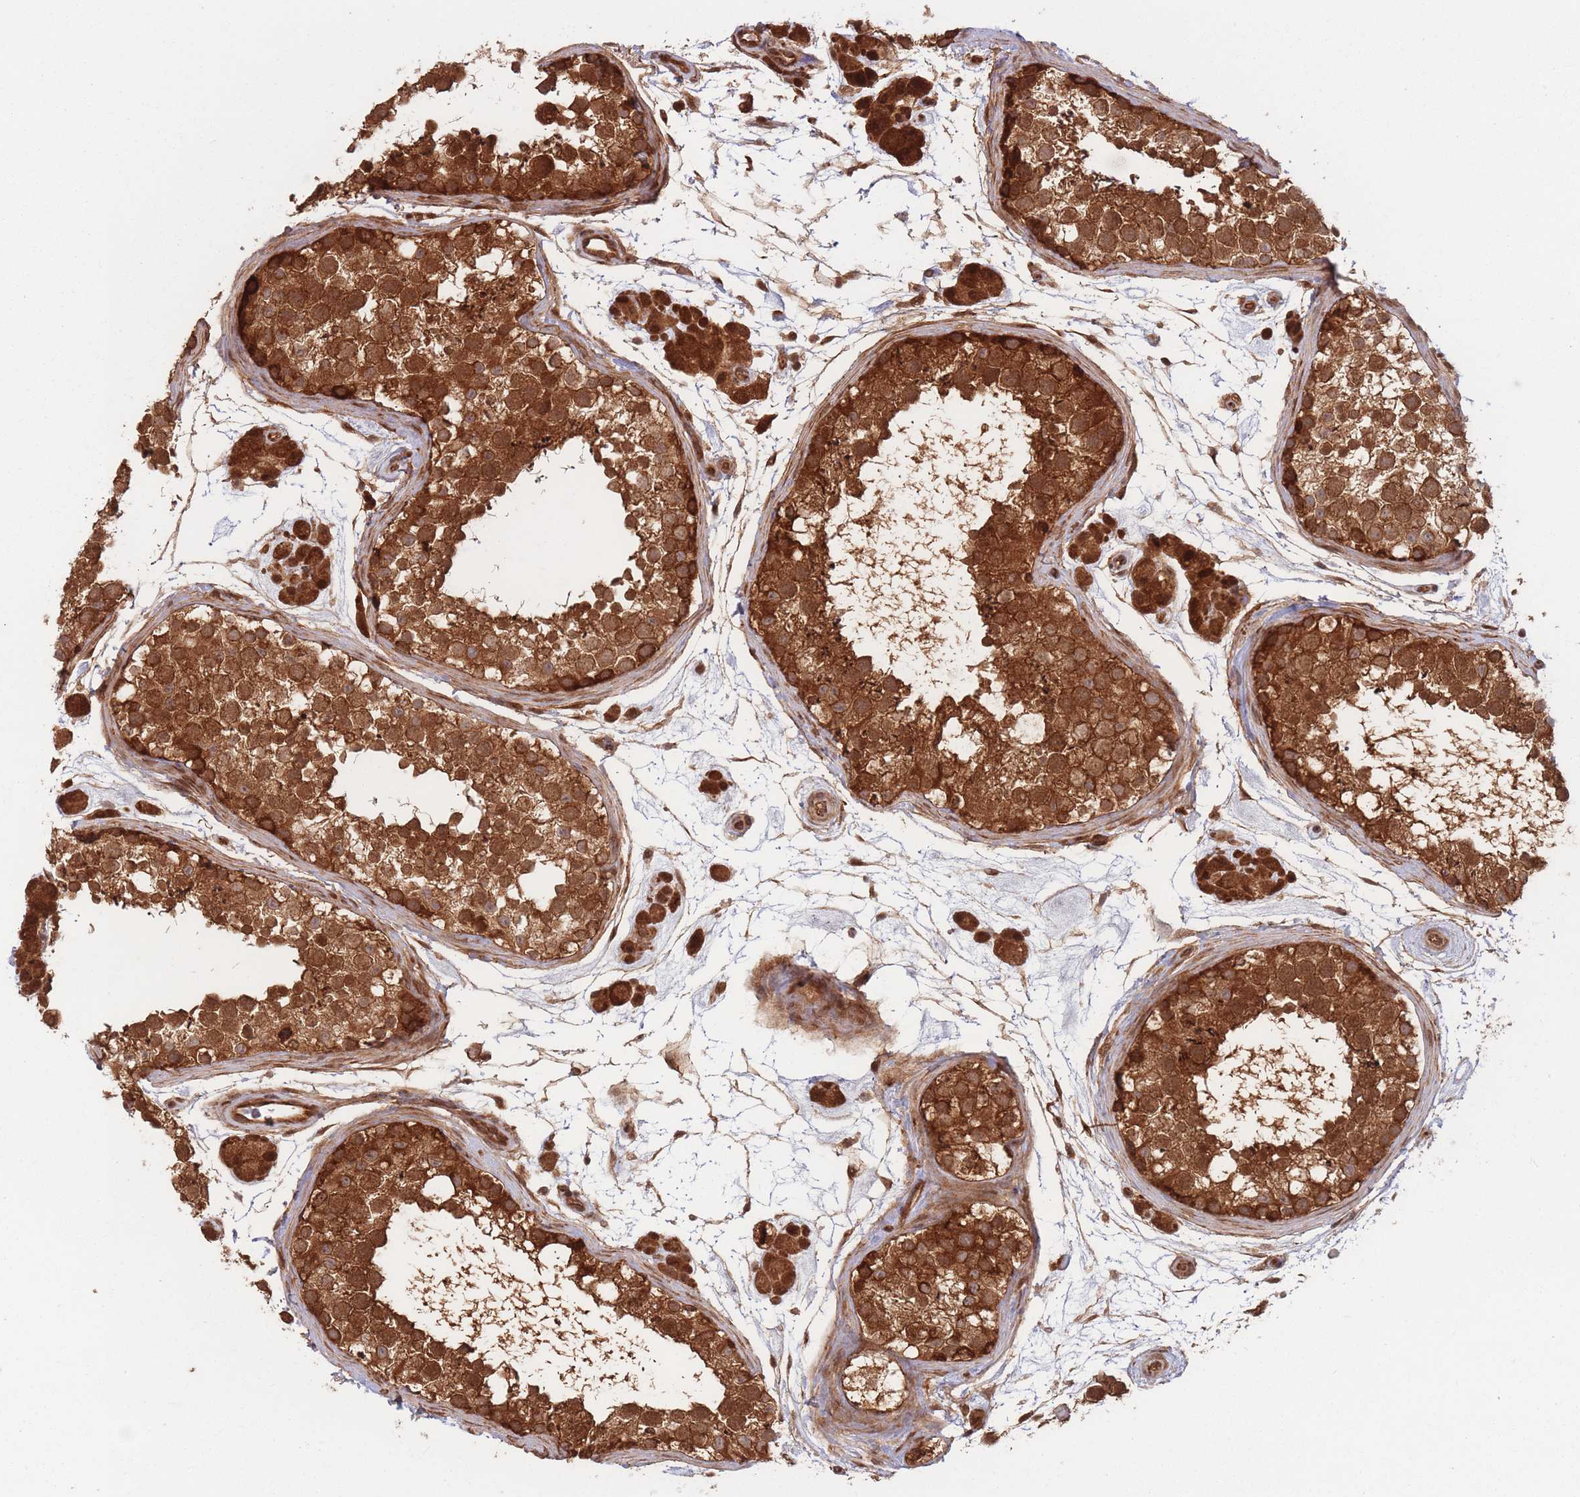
{"staining": {"intensity": "strong", "quantity": ">75%", "location": "cytoplasmic/membranous,nuclear"}, "tissue": "testis", "cell_type": "Cells in seminiferous ducts", "image_type": "normal", "snomed": [{"axis": "morphology", "description": "Normal tissue, NOS"}, {"axis": "topography", "description": "Testis"}], "caption": "Protein staining displays strong cytoplasmic/membranous,nuclear positivity in about >75% of cells in seminiferous ducts in normal testis. Ihc stains the protein of interest in brown and the nuclei are stained blue.", "gene": "PODXL2", "patient": {"sex": "male", "age": 41}}